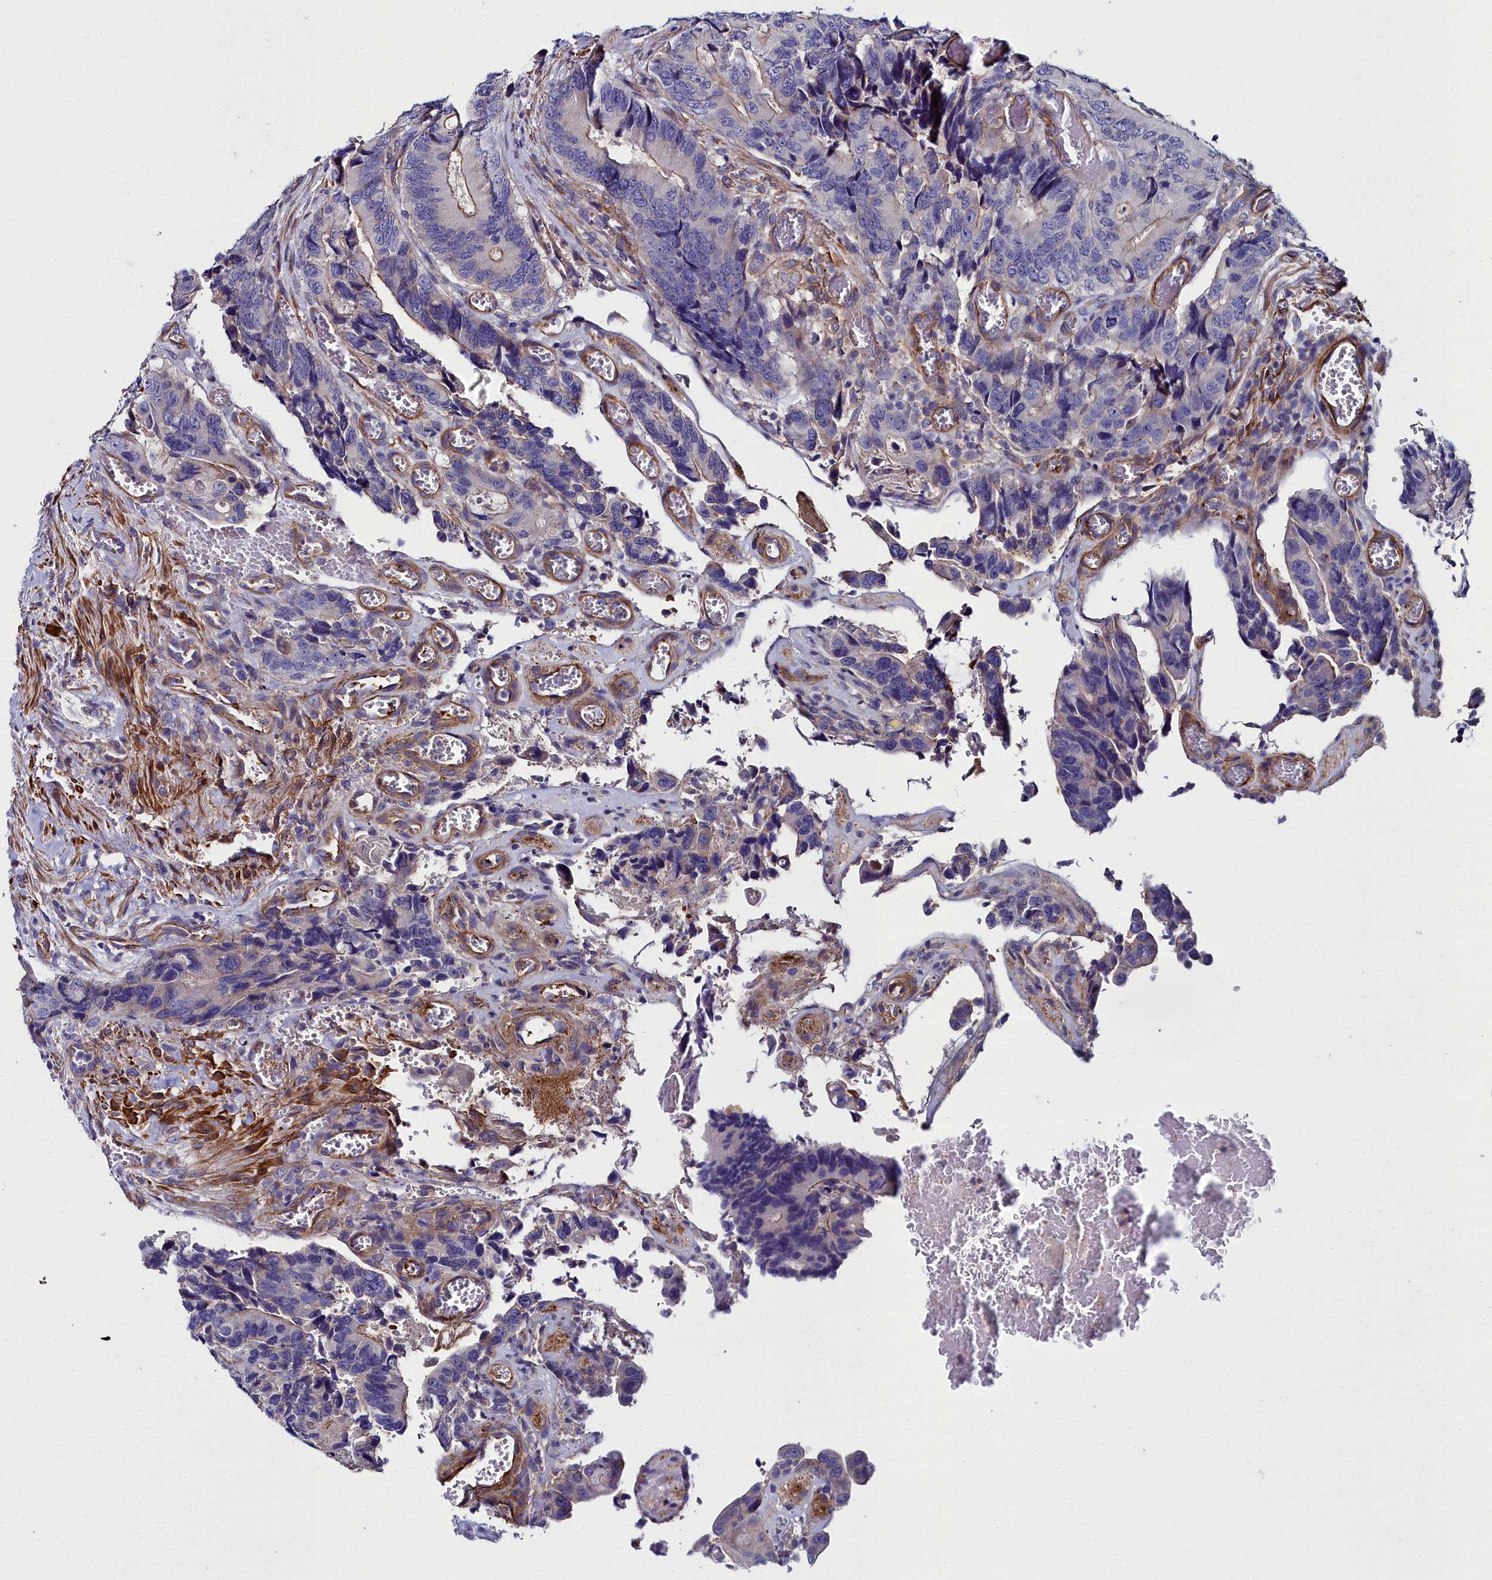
{"staining": {"intensity": "weak", "quantity": "<25%", "location": "cytoplasmic/membranous"}, "tissue": "colorectal cancer", "cell_type": "Tumor cells", "image_type": "cancer", "snomed": [{"axis": "morphology", "description": "Adenocarcinoma, NOS"}, {"axis": "topography", "description": "Colon"}], "caption": "Immunohistochemistry (IHC) micrograph of human colorectal cancer stained for a protein (brown), which displays no positivity in tumor cells.", "gene": "FADS3", "patient": {"sex": "male", "age": 84}}